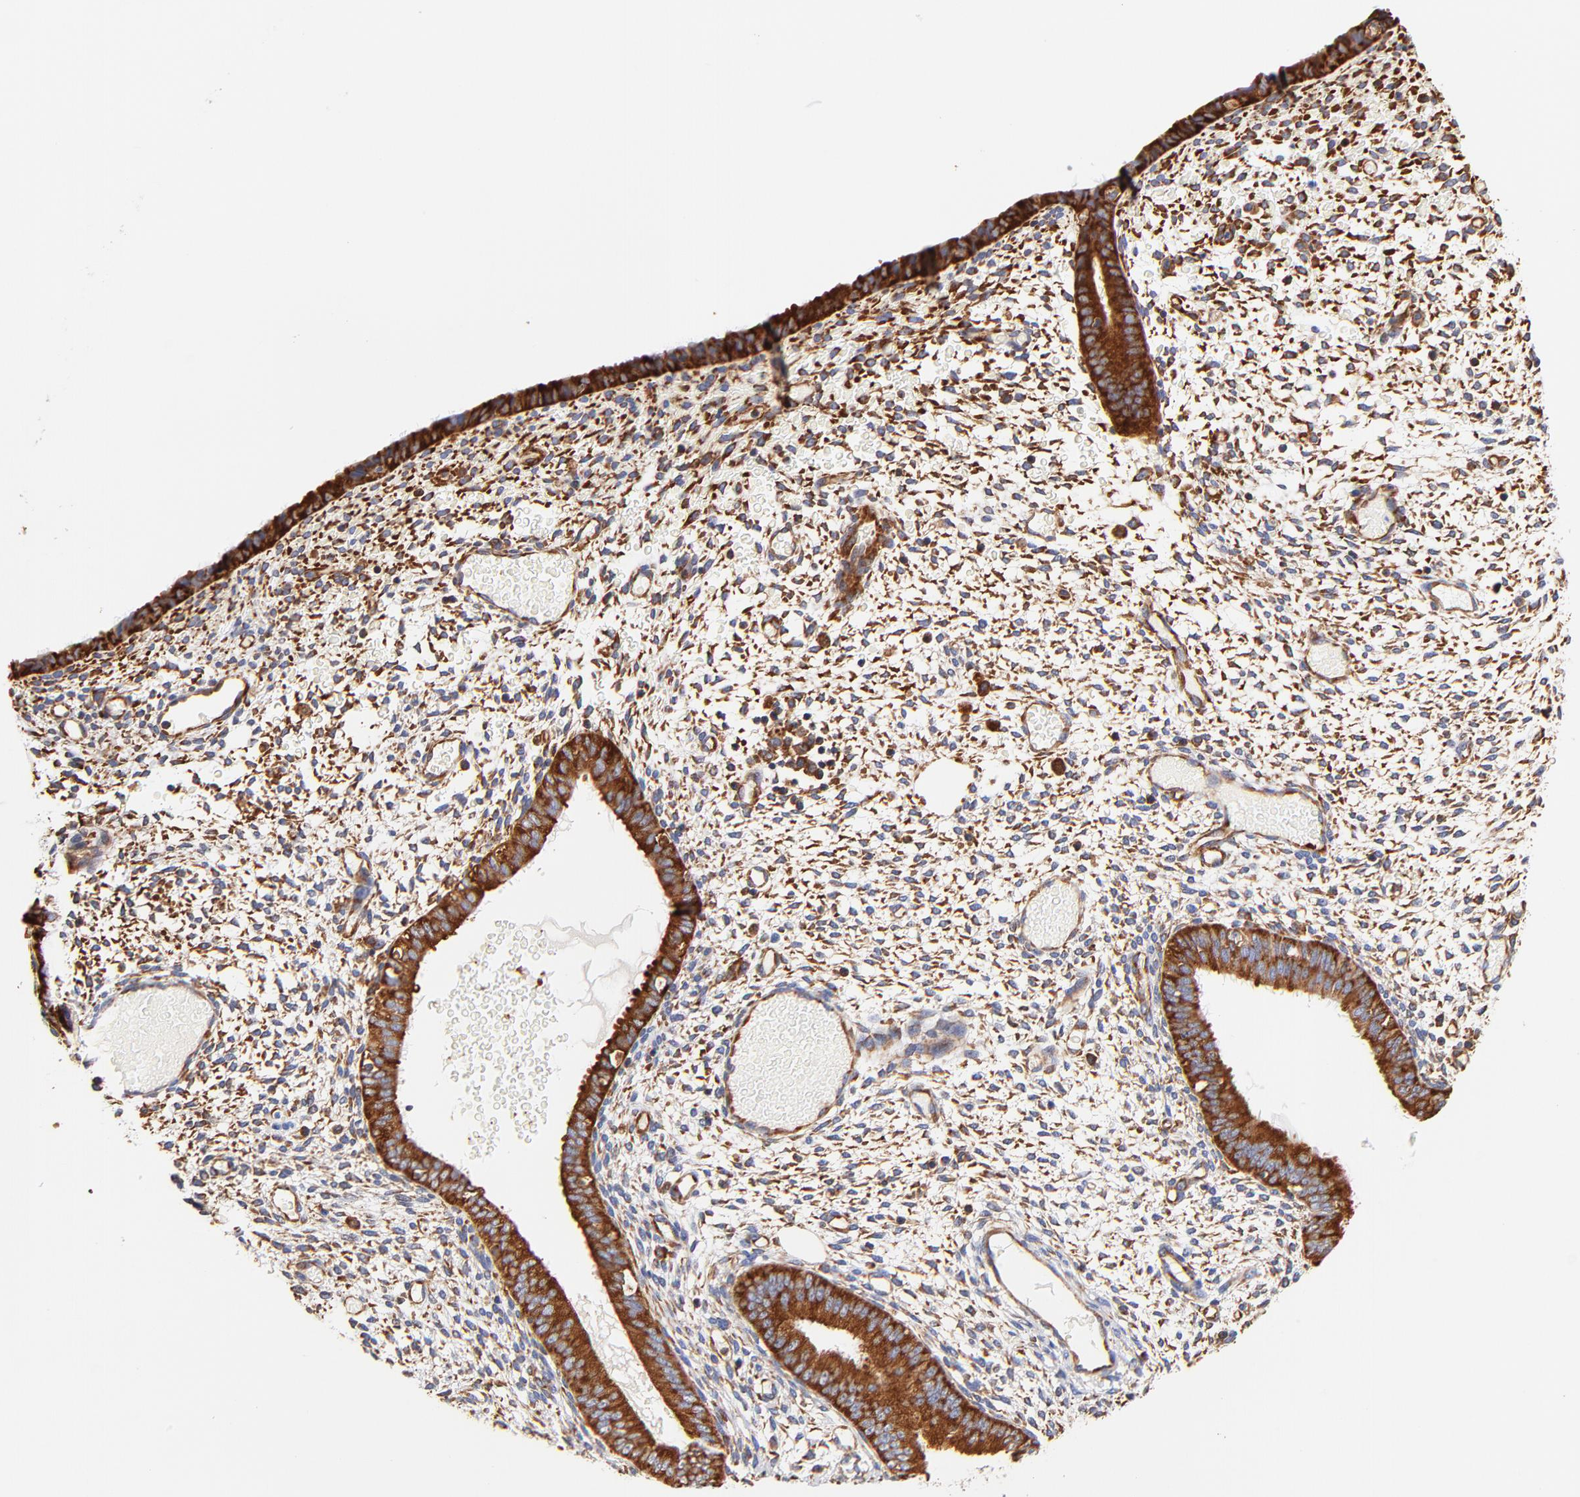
{"staining": {"intensity": "moderate", "quantity": "25%-75%", "location": "cytoplasmic/membranous"}, "tissue": "endometrium", "cell_type": "Cells in endometrial stroma", "image_type": "normal", "snomed": [{"axis": "morphology", "description": "Normal tissue, NOS"}, {"axis": "topography", "description": "Endometrium"}], "caption": "A high-resolution image shows immunohistochemistry (IHC) staining of normal endometrium, which reveals moderate cytoplasmic/membranous staining in about 25%-75% of cells in endometrial stroma. (DAB (3,3'-diaminobenzidine) = brown stain, brightfield microscopy at high magnification).", "gene": "RPL27", "patient": {"sex": "female", "age": 42}}